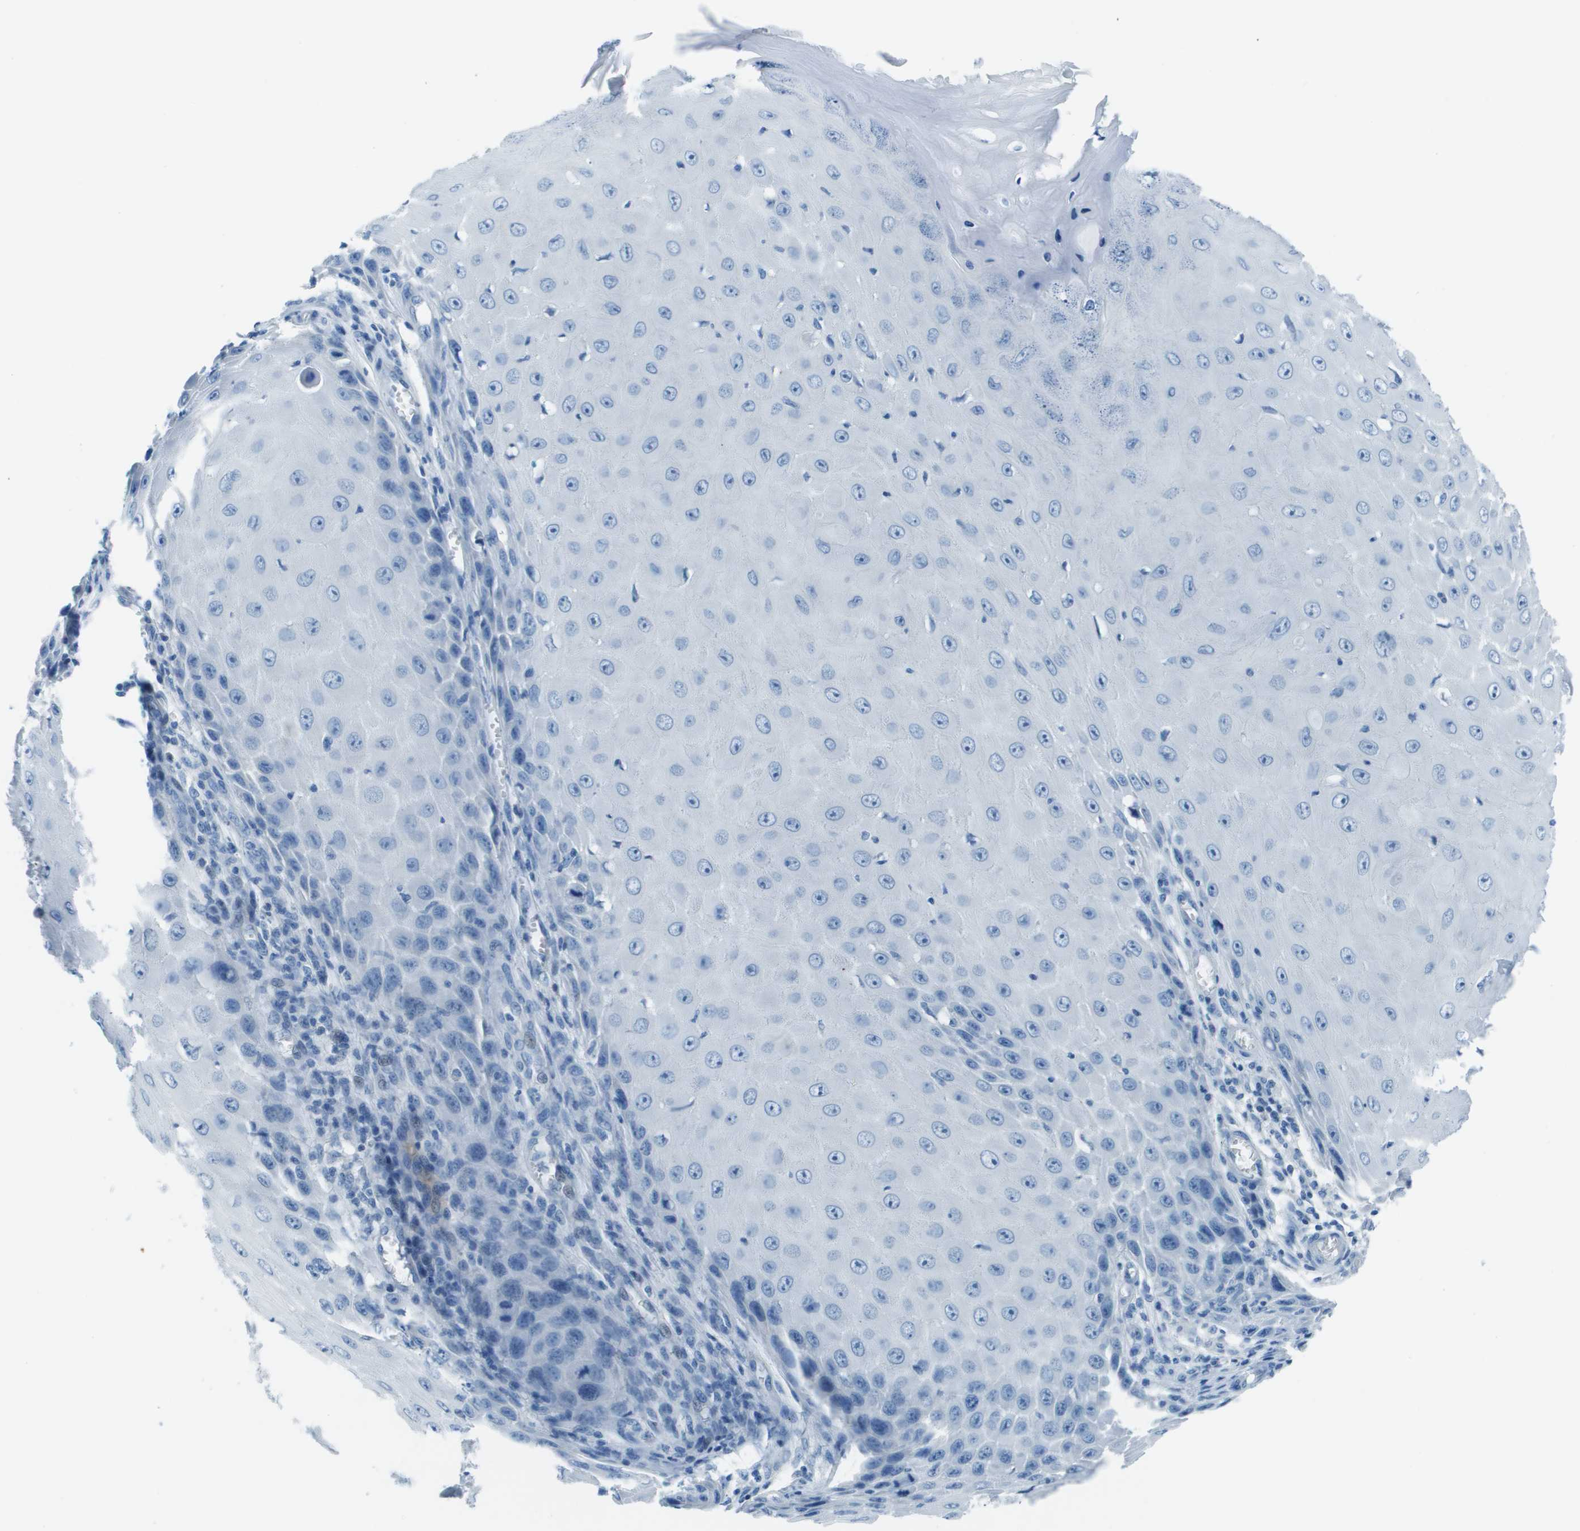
{"staining": {"intensity": "negative", "quantity": "none", "location": "none"}, "tissue": "skin cancer", "cell_type": "Tumor cells", "image_type": "cancer", "snomed": [{"axis": "morphology", "description": "Squamous cell carcinoma, NOS"}, {"axis": "topography", "description": "Skin"}], "caption": "Tumor cells are negative for brown protein staining in skin squamous cell carcinoma.", "gene": "STIP1", "patient": {"sex": "female", "age": 73}}